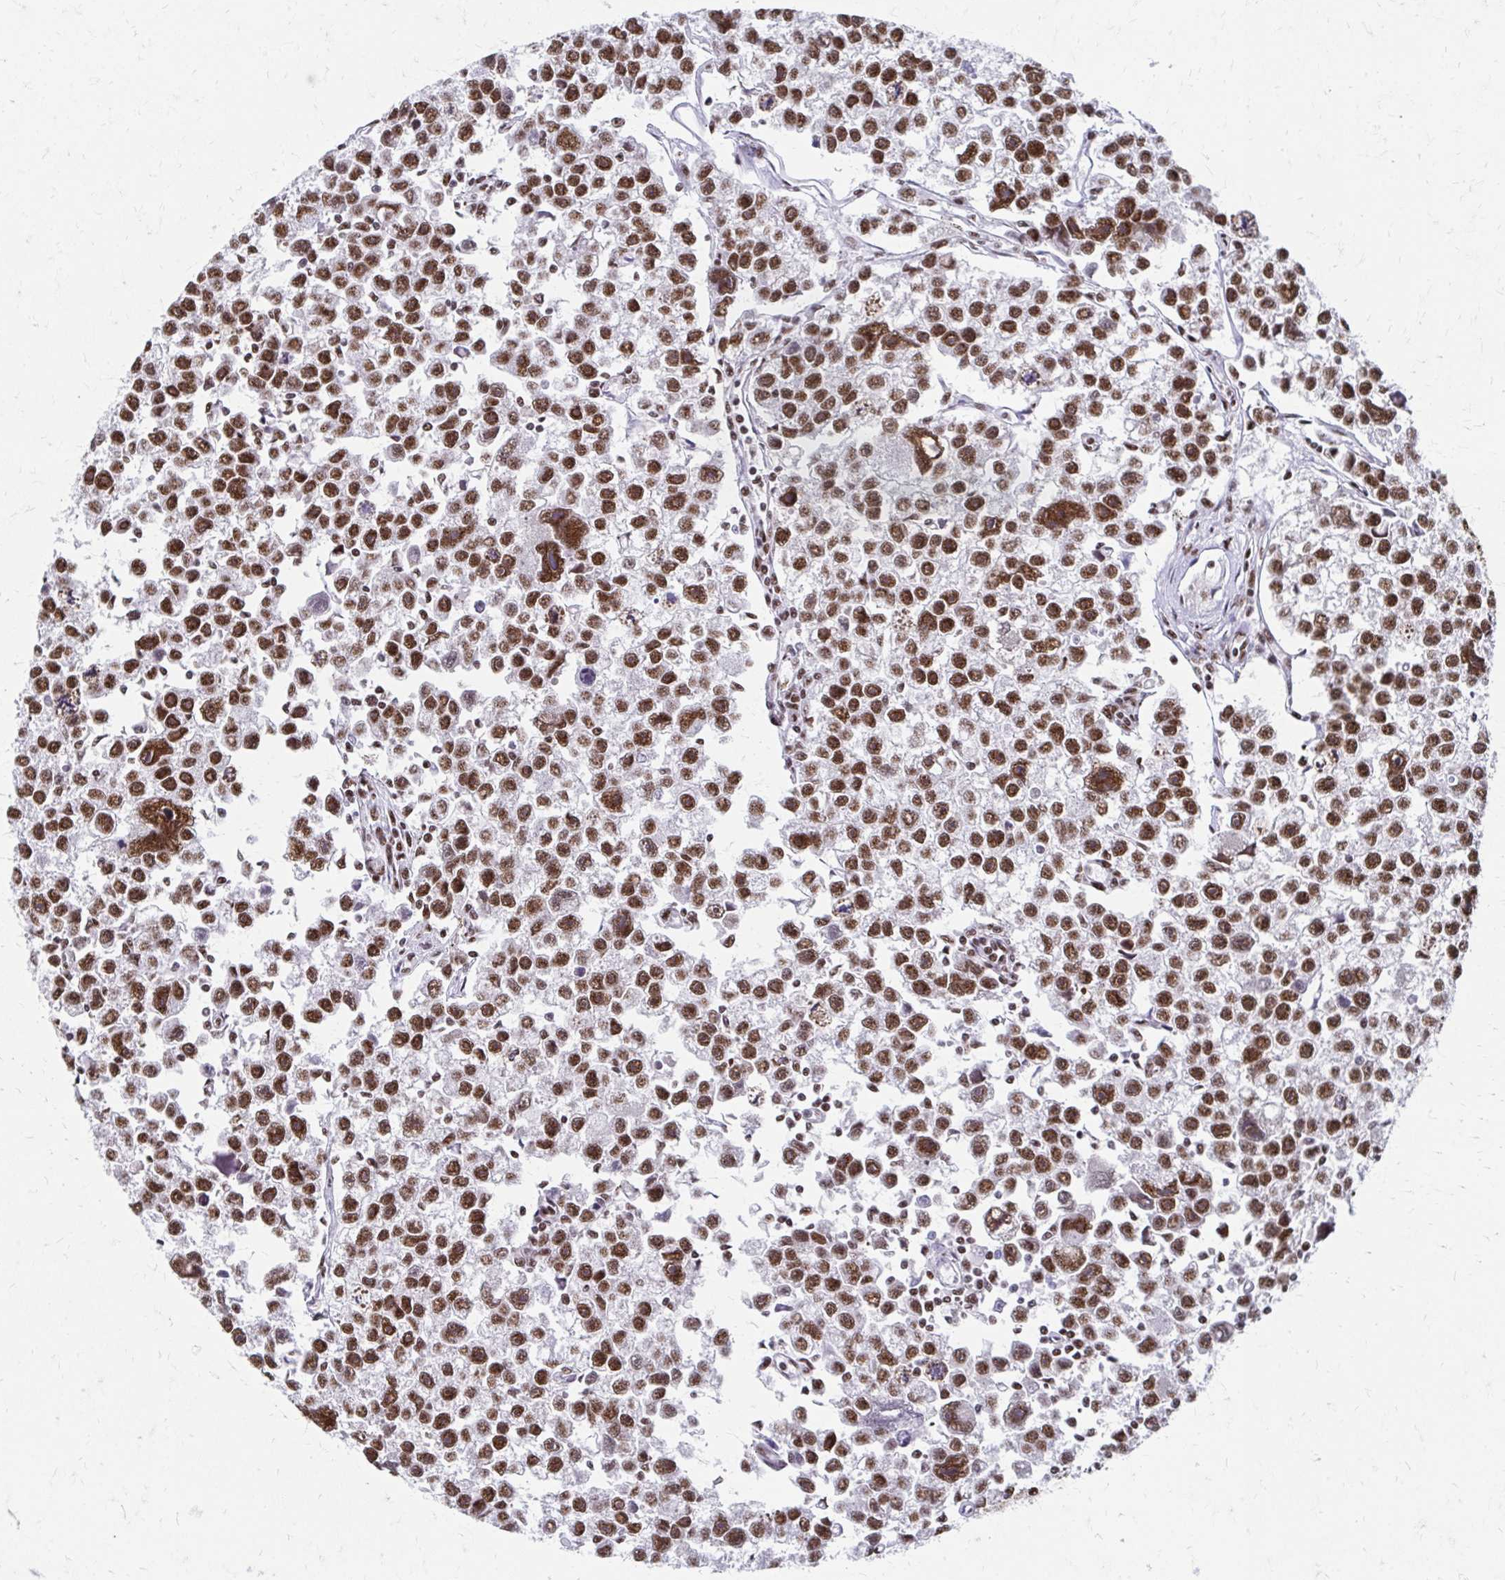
{"staining": {"intensity": "moderate", "quantity": ">75%", "location": "nuclear"}, "tissue": "testis cancer", "cell_type": "Tumor cells", "image_type": "cancer", "snomed": [{"axis": "morphology", "description": "Seminoma, NOS"}, {"axis": "topography", "description": "Testis"}], "caption": "Protein analysis of seminoma (testis) tissue shows moderate nuclear staining in approximately >75% of tumor cells. The staining was performed using DAB (3,3'-diaminobenzidine) to visualize the protein expression in brown, while the nuclei were stained in blue with hematoxylin (Magnification: 20x).", "gene": "CNKSR3", "patient": {"sex": "male", "age": 26}}